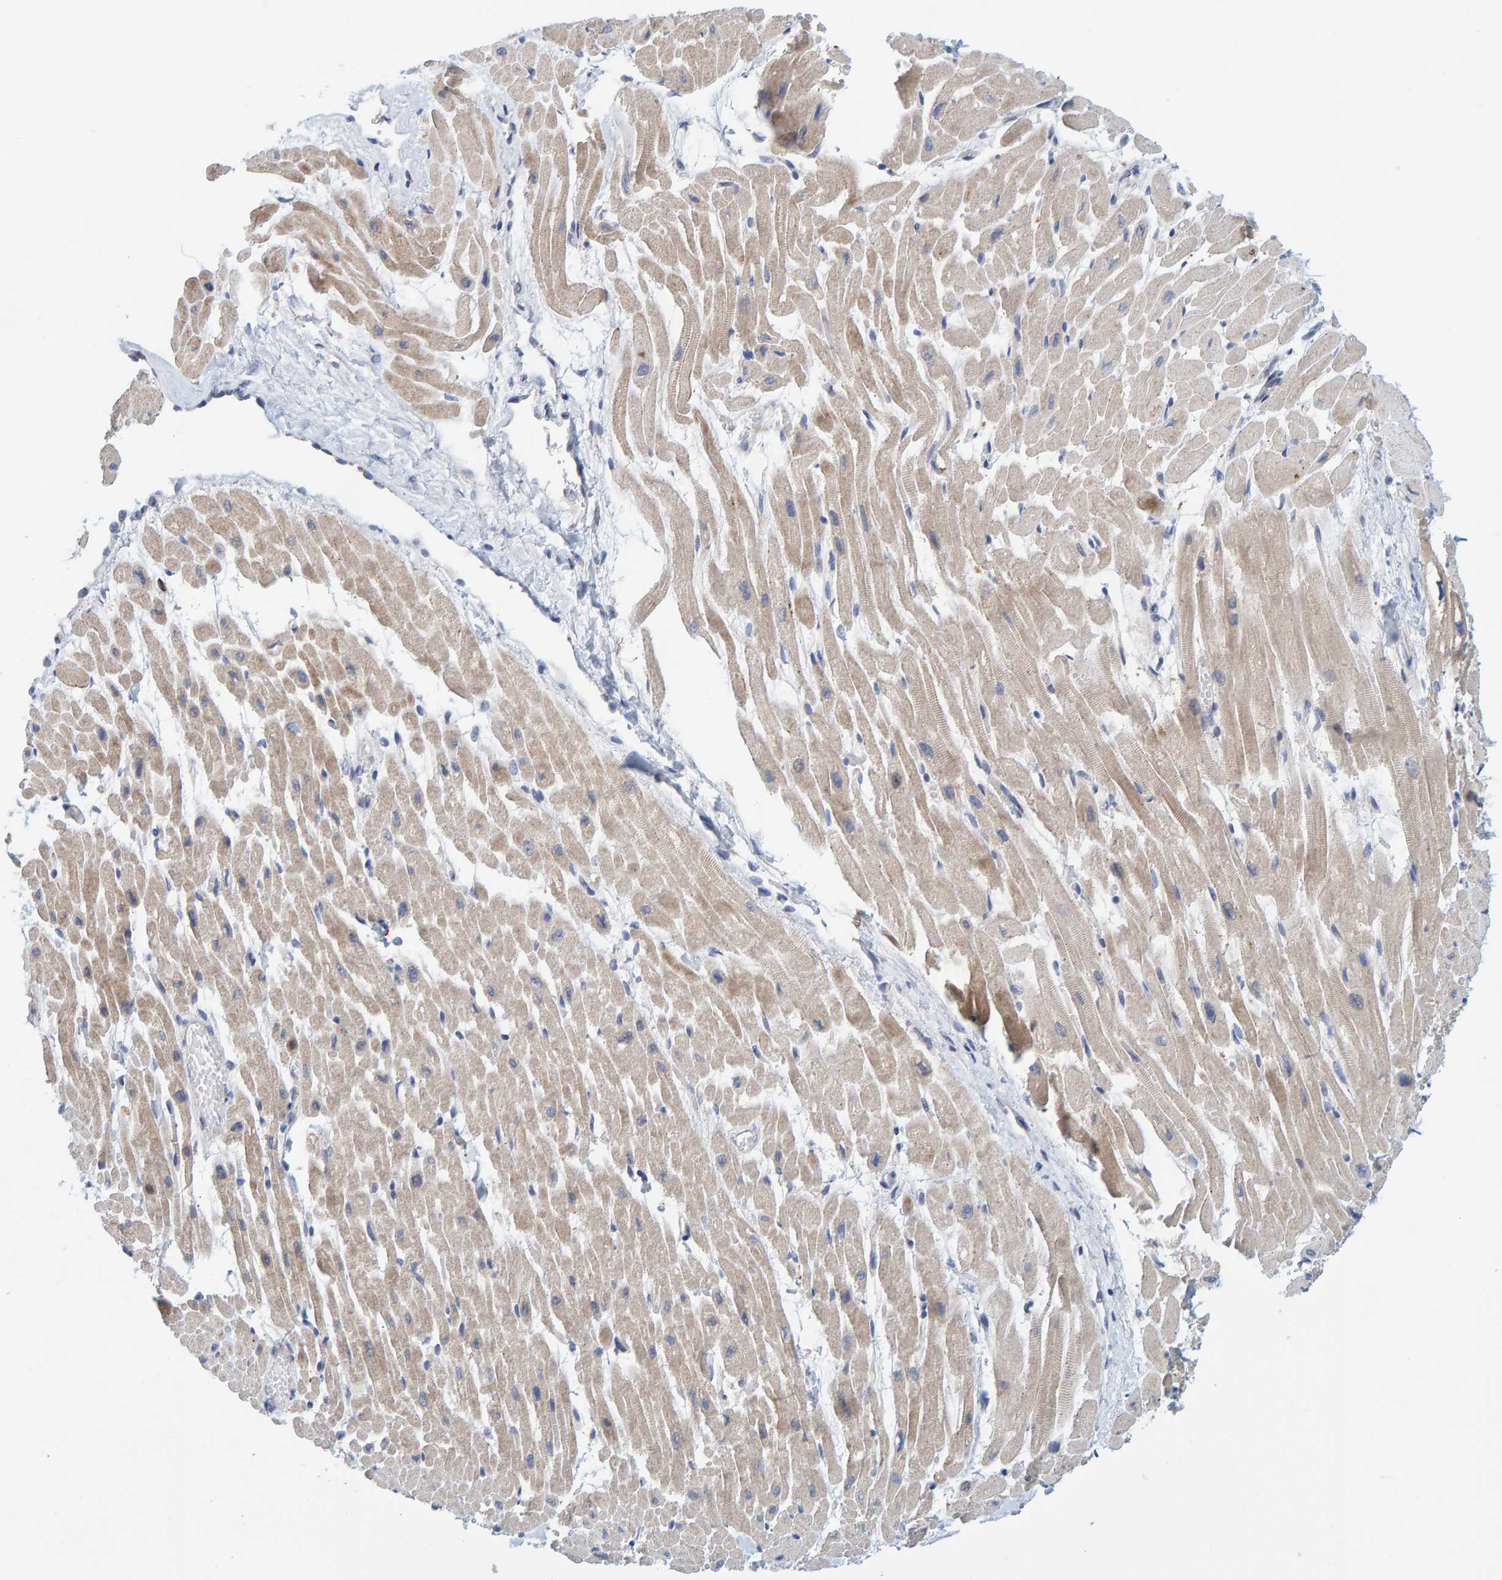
{"staining": {"intensity": "weak", "quantity": ">75%", "location": "cytoplasmic/membranous"}, "tissue": "heart muscle", "cell_type": "Cardiomyocytes", "image_type": "normal", "snomed": [{"axis": "morphology", "description": "Normal tissue, NOS"}, {"axis": "topography", "description": "Heart"}], "caption": "Immunohistochemical staining of normal heart muscle shows weak cytoplasmic/membranous protein expression in approximately >75% of cardiomyocytes. Using DAB (3,3'-diaminobenzidine) (brown) and hematoxylin (blue) stains, captured at high magnification using brightfield microscopy.", "gene": "ZC3H3", "patient": {"sex": "male", "age": 45}}